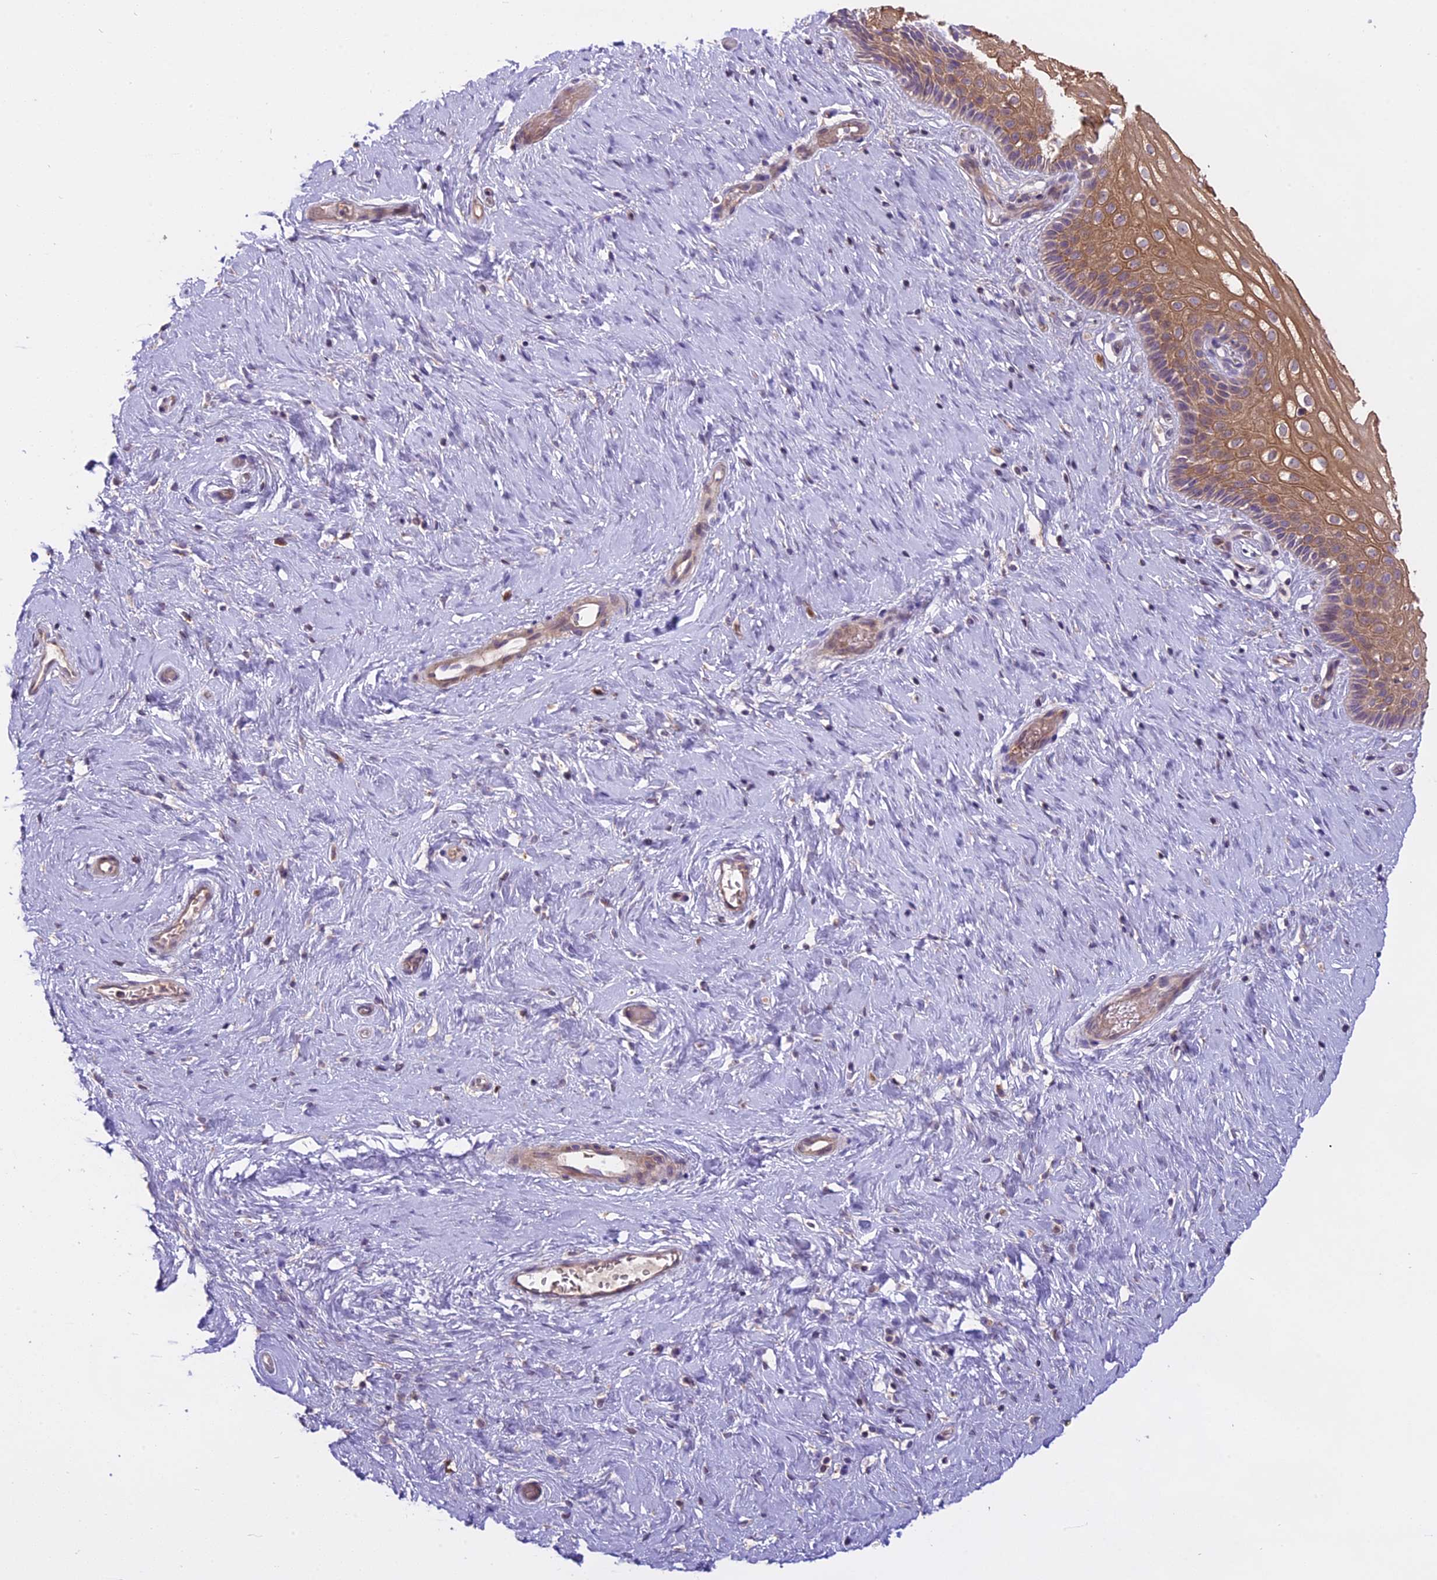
{"staining": {"intensity": "weak", "quantity": ">75%", "location": "cytoplasmic/membranous"}, "tissue": "cervix", "cell_type": "Glandular cells", "image_type": "normal", "snomed": [{"axis": "morphology", "description": "Normal tissue, NOS"}, {"axis": "topography", "description": "Cervix"}], "caption": "An IHC image of benign tissue is shown. Protein staining in brown shows weak cytoplasmic/membranous positivity in cervix within glandular cells.", "gene": "MEMO1", "patient": {"sex": "female", "age": 33}}